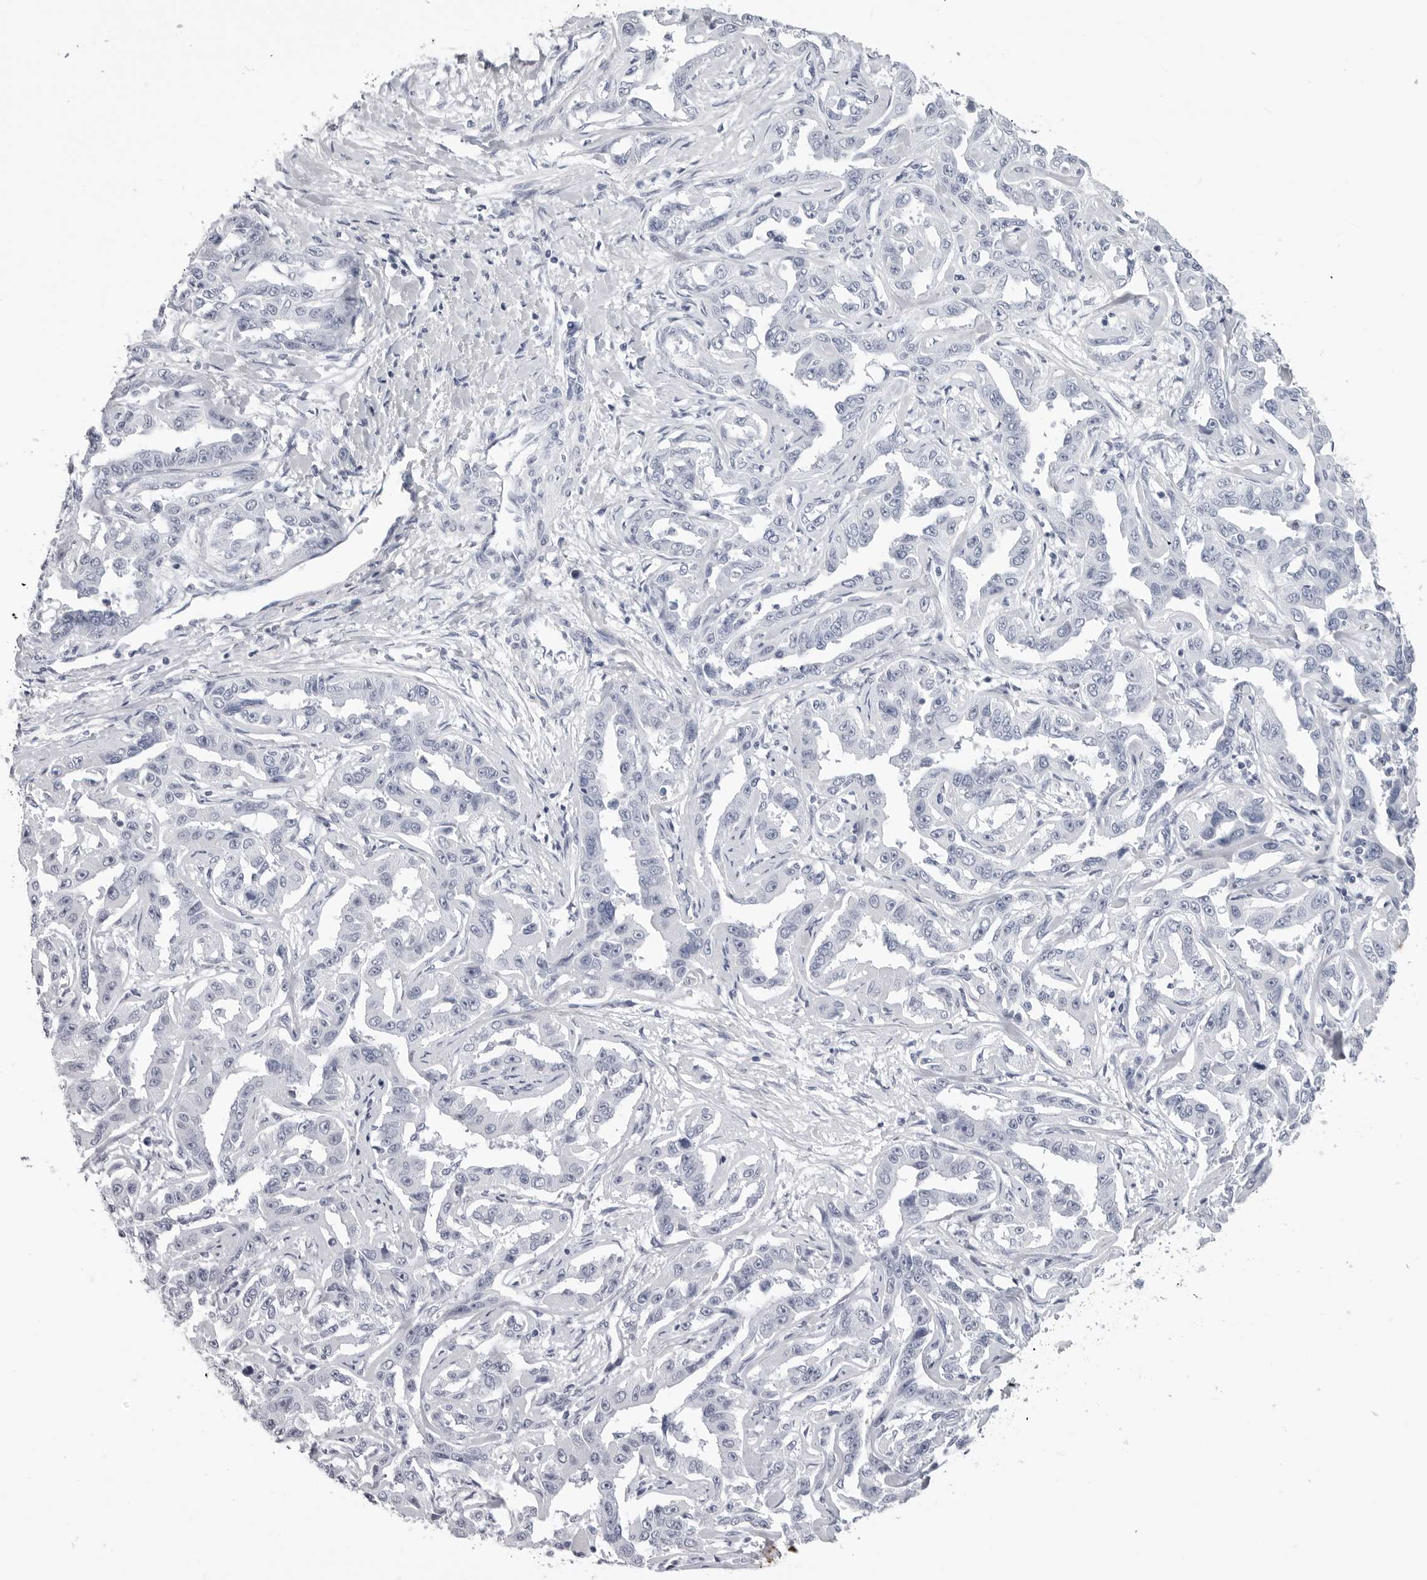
{"staining": {"intensity": "negative", "quantity": "none", "location": "none"}, "tissue": "liver cancer", "cell_type": "Tumor cells", "image_type": "cancer", "snomed": [{"axis": "morphology", "description": "Cholangiocarcinoma"}, {"axis": "topography", "description": "Liver"}], "caption": "High magnification brightfield microscopy of liver cholangiocarcinoma stained with DAB (3,3'-diaminobenzidine) (brown) and counterstained with hematoxylin (blue): tumor cells show no significant expression. Brightfield microscopy of IHC stained with DAB (brown) and hematoxylin (blue), captured at high magnification.", "gene": "LGALS4", "patient": {"sex": "male", "age": 59}}